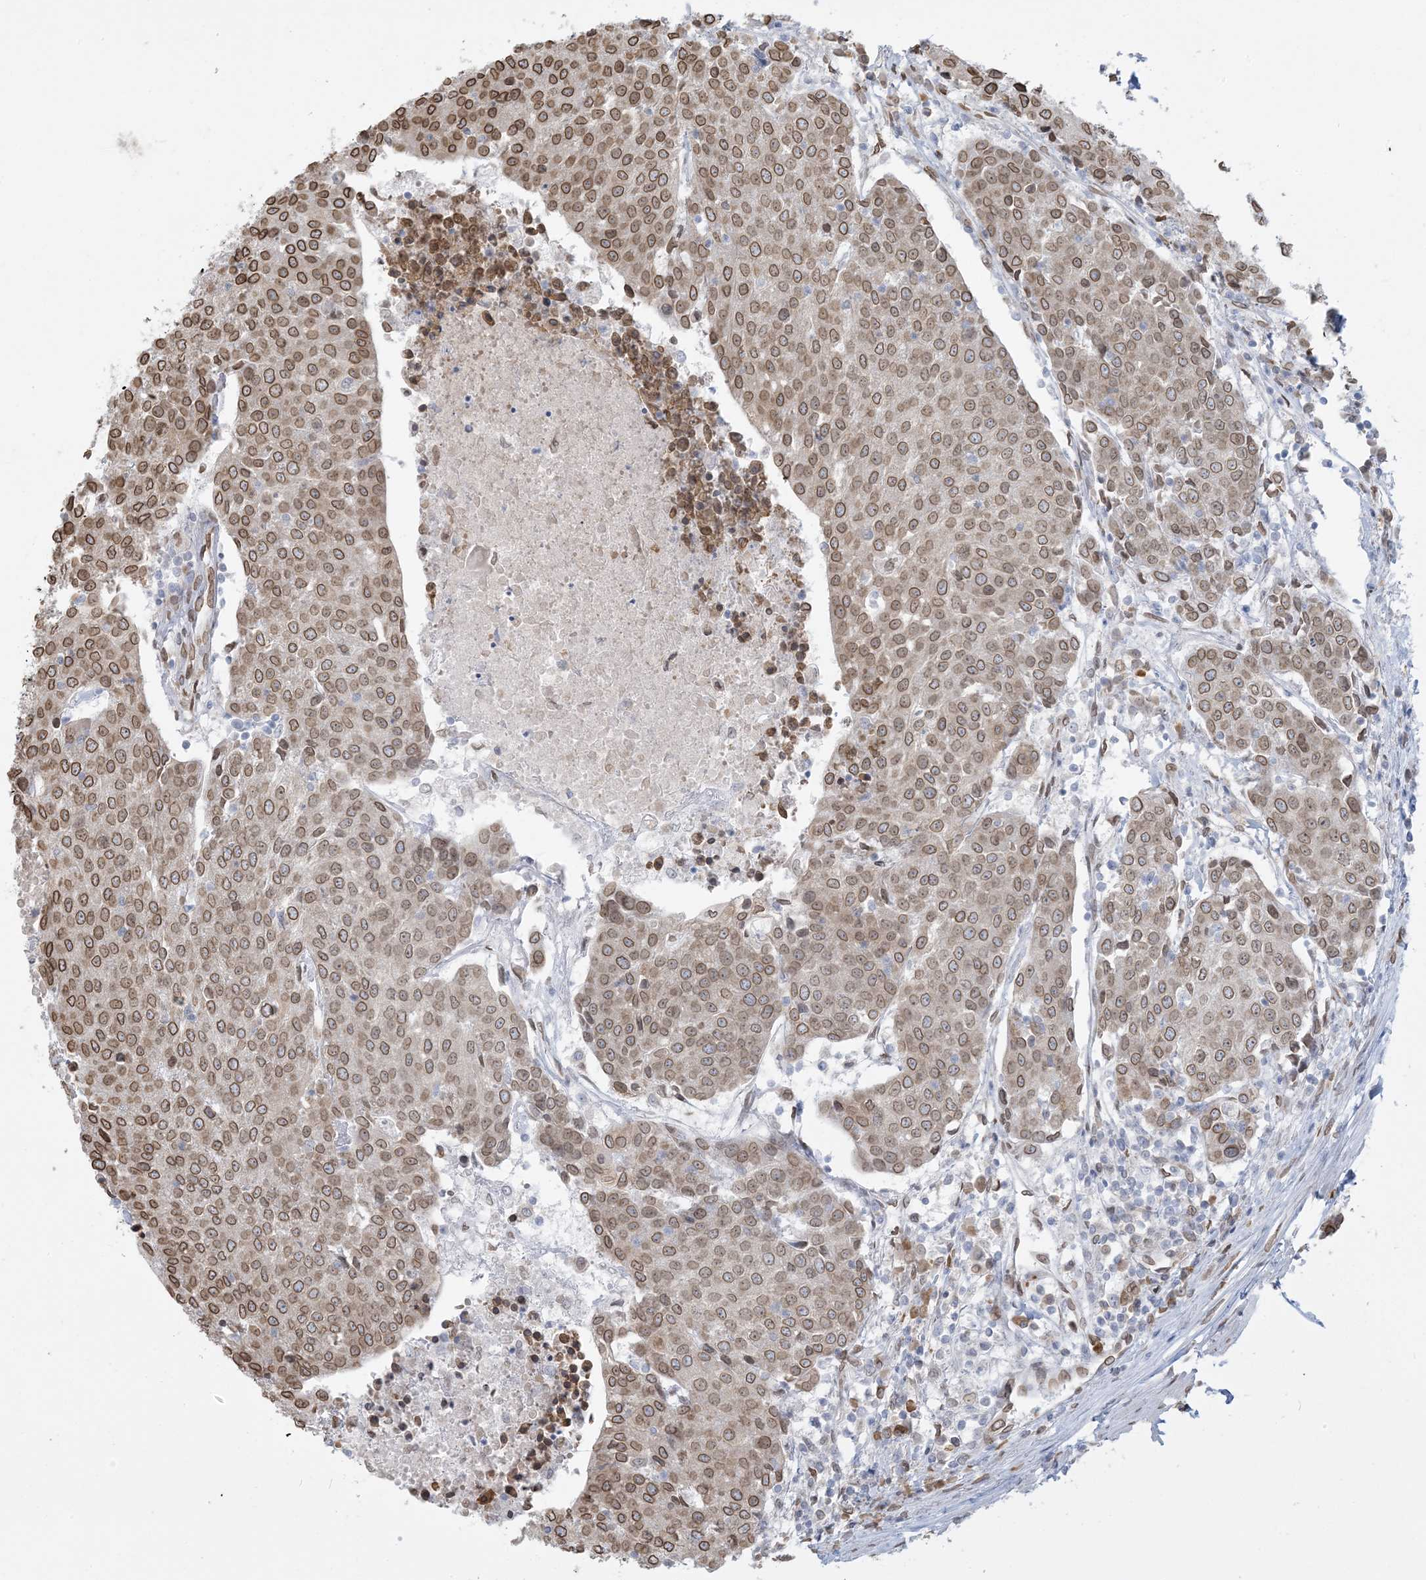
{"staining": {"intensity": "moderate", "quantity": ">75%", "location": "cytoplasmic/membranous,nuclear"}, "tissue": "urothelial cancer", "cell_type": "Tumor cells", "image_type": "cancer", "snomed": [{"axis": "morphology", "description": "Urothelial carcinoma, High grade"}, {"axis": "topography", "description": "Urinary bladder"}], "caption": "IHC staining of urothelial cancer, which shows medium levels of moderate cytoplasmic/membranous and nuclear positivity in about >75% of tumor cells indicating moderate cytoplasmic/membranous and nuclear protein positivity. The staining was performed using DAB (brown) for protein detection and nuclei were counterstained in hematoxylin (blue).", "gene": "WWP1", "patient": {"sex": "female", "age": 85}}